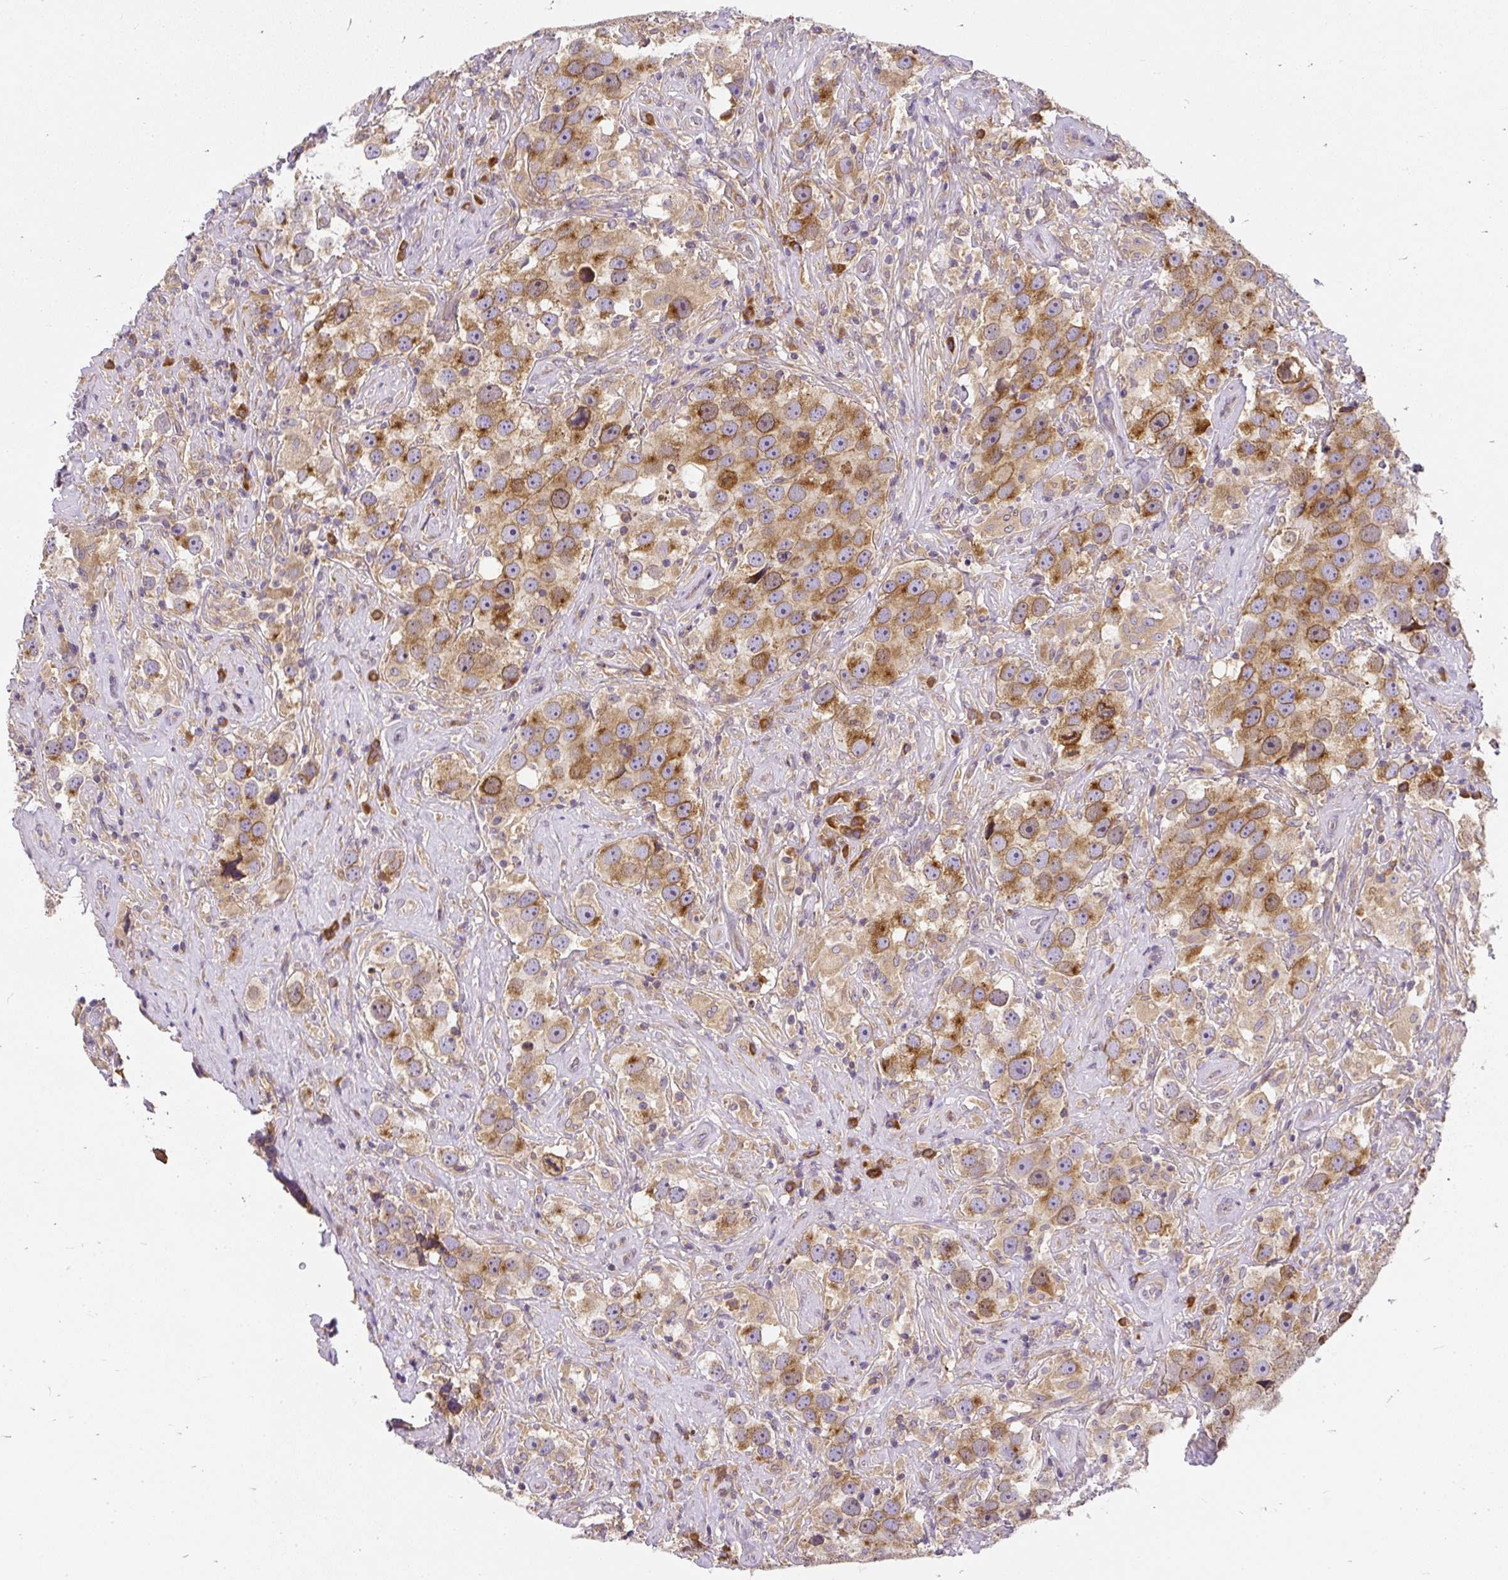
{"staining": {"intensity": "moderate", "quantity": ">75%", "location": "cytoplasmic/membranous"}, "tissue": "testis cancer", "cell_type": "Tumor cells", "image_type": "cancer", "snomed": [{"axis": "morphology", "description": "Seminoma, NOS"}, {"axis": "topography", "description": "Testis"}], "caption": "Seminoma (testis) tissue exhibits moderate cytoplasmic/membranous staining in about >75% of tumor cells", "gene": "CYP20A1", "patient": {"sex": "male", "age": 49}}